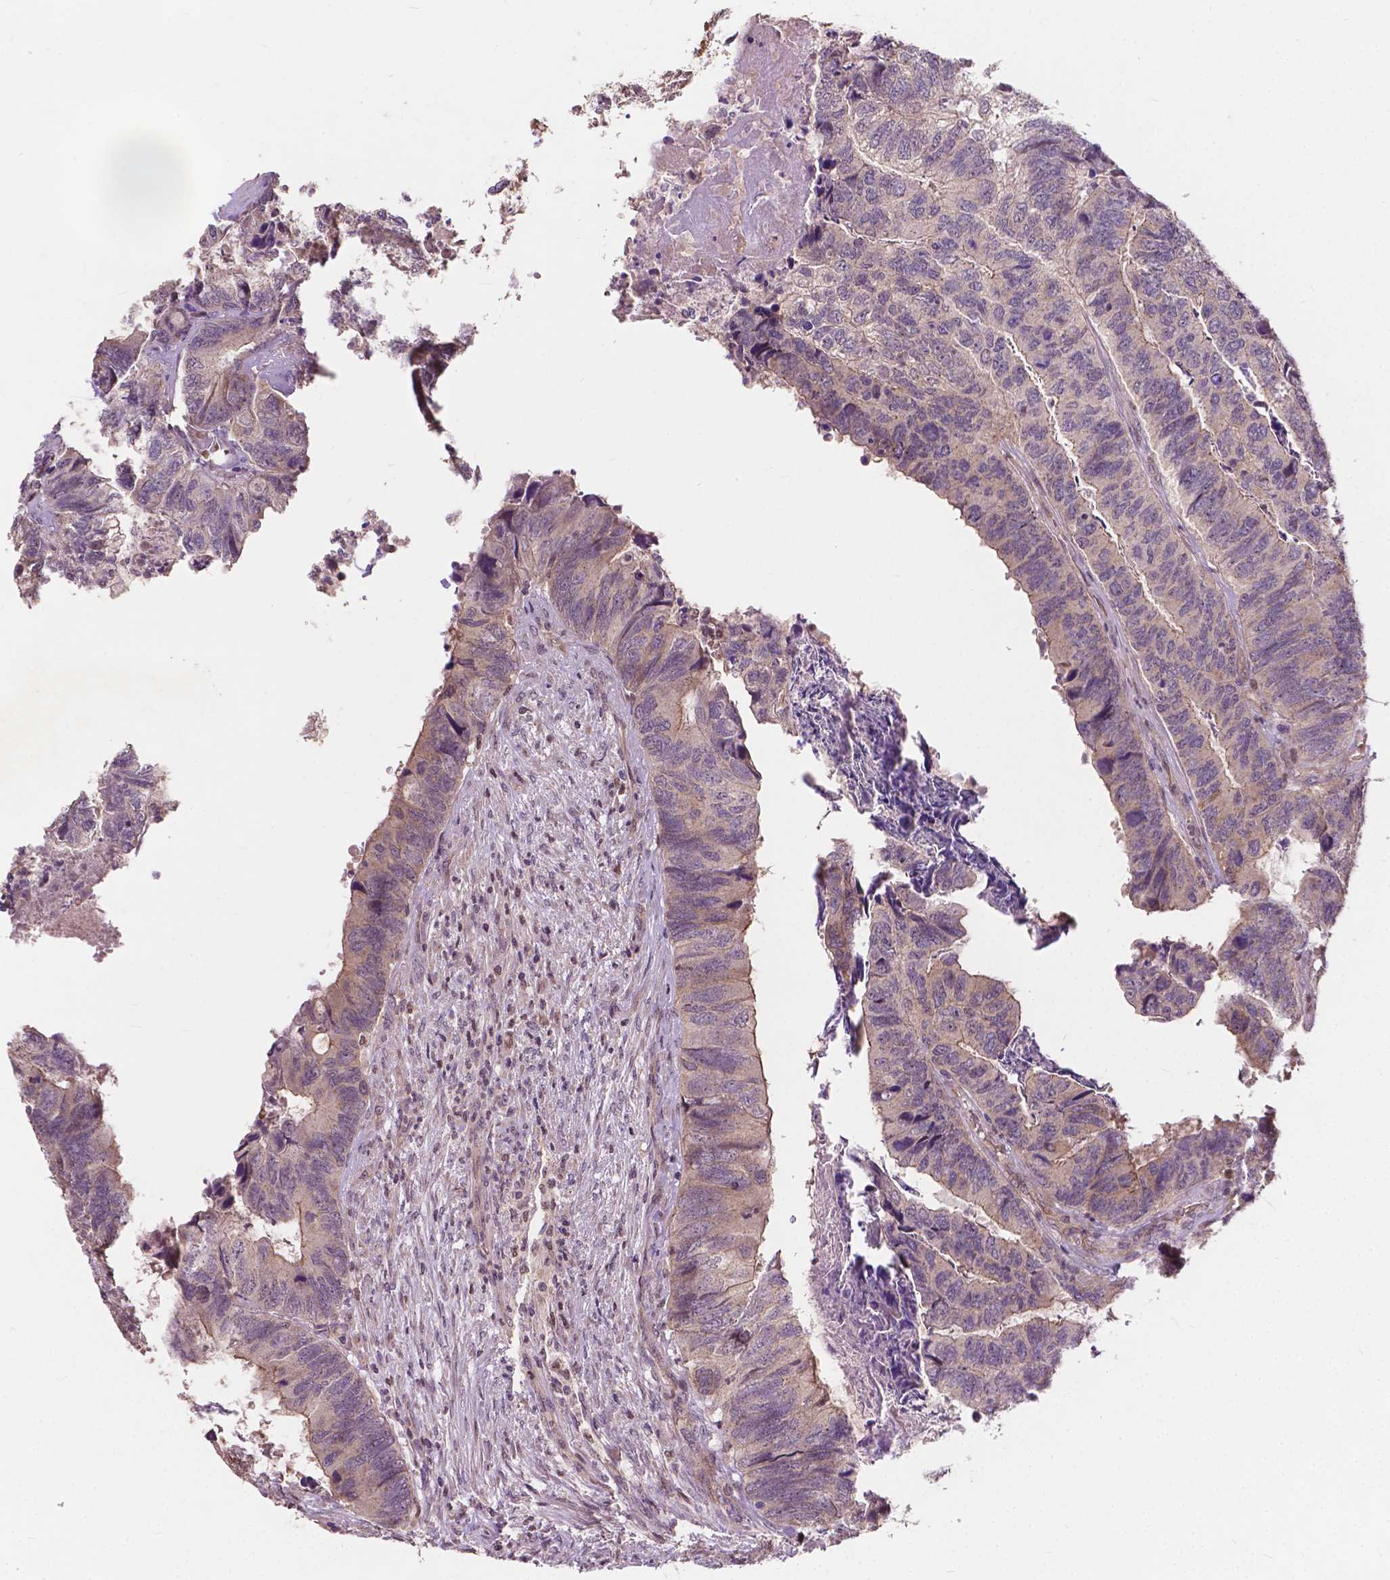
{"staining": {"intensity": "weak", "quantity": "25%-75%", "location": "cytoplasmic/membranous"}, "tissue": "colorectal cancer", "cell_type": "Tumor cells", "image_type": "cancer", "snomed": [{"axis": "morphology", "description": "Adenocarcinoma, NOS"}, {"axis": "topography", "description": "Colon"}], "caption": "Protein staining of adenocarcinoma (colorectal) tissue demonstrates weak cytoplasmic/membranous expression in approximately 25%-75% of tumor cells.", "gene": "DUSP16", "patient": {"sex": "female", "age": 67}}